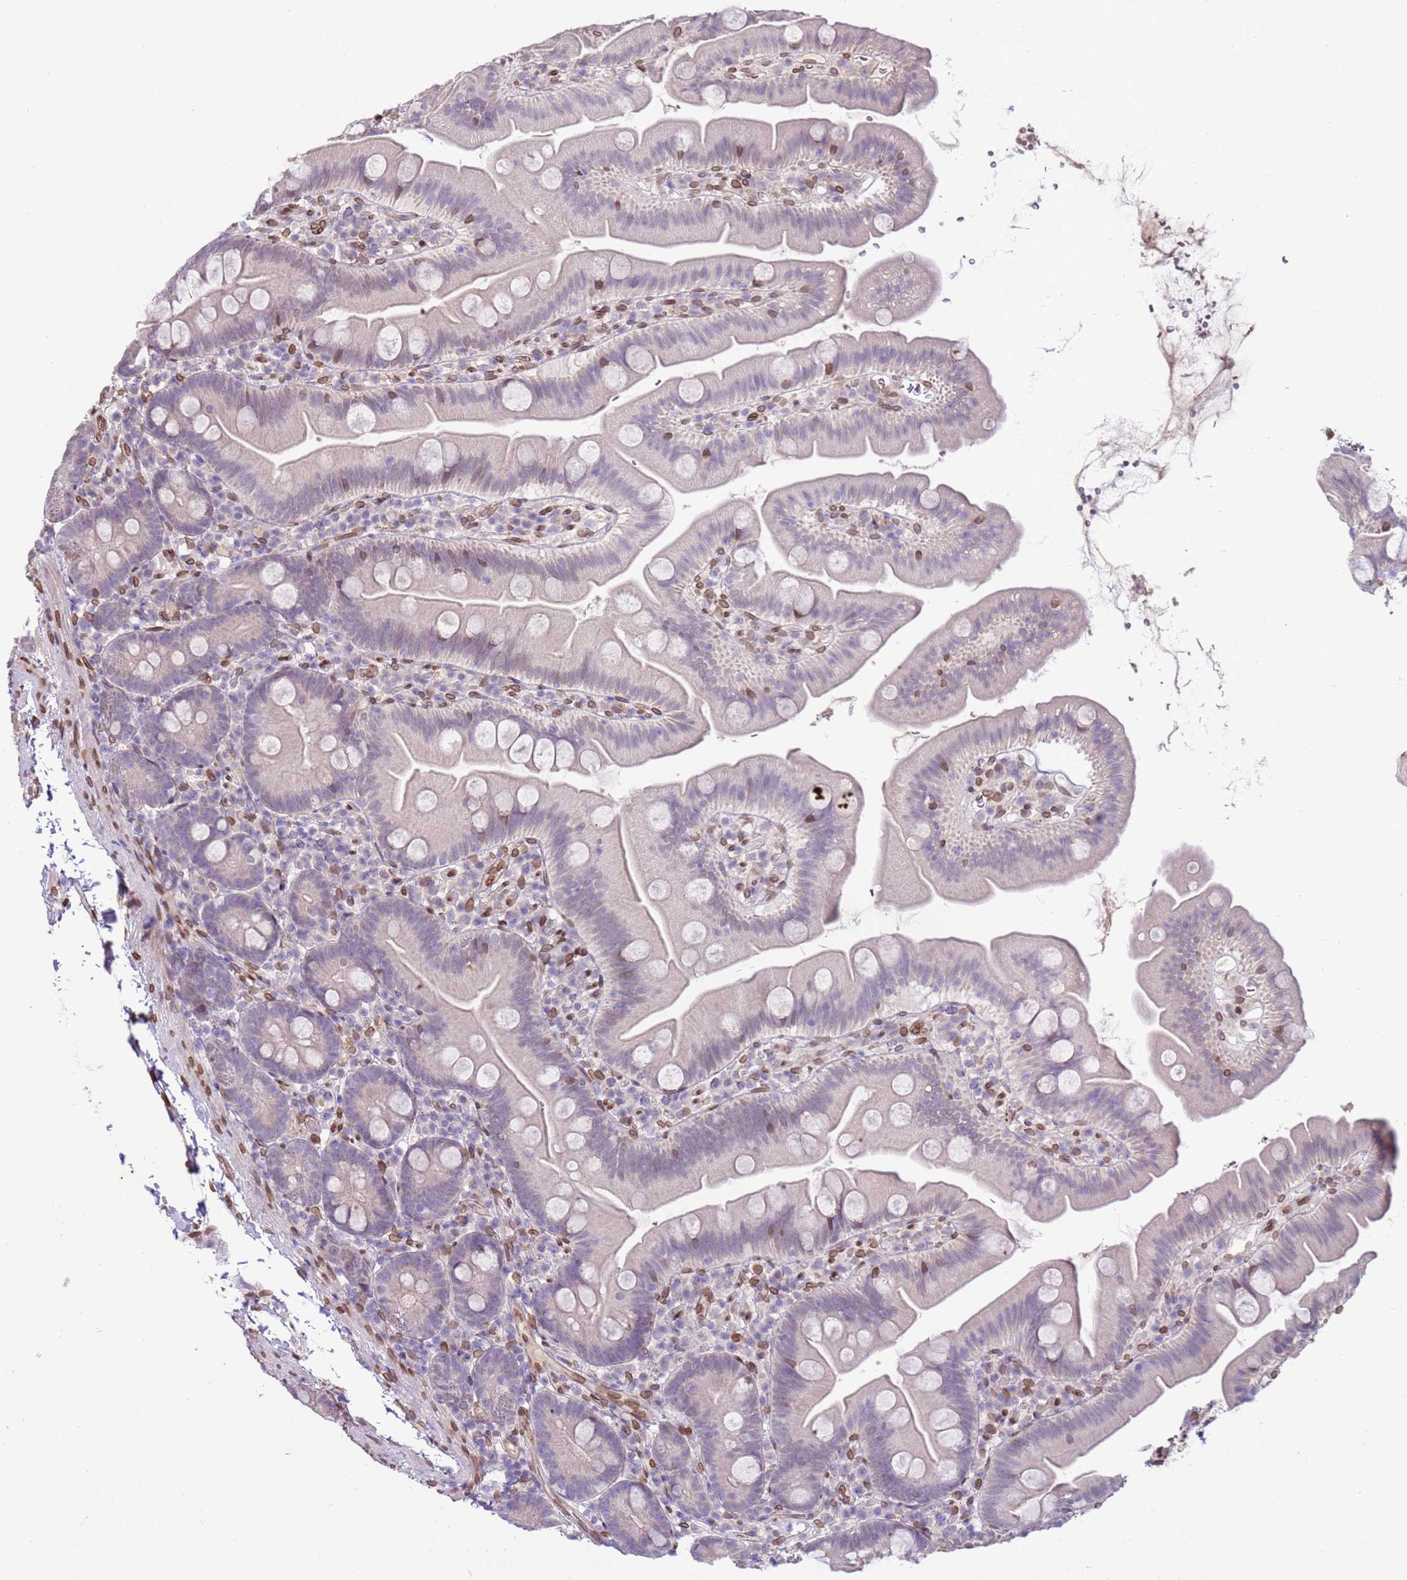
{"staining": {"intensity": "moderate", "quantity": "25%-75%", "location": "cytoplasmic/membranous,nuclear"}, "tissue": "small intestine", "cell_type": "Glandular cells", "image_type": "normal", "snomed": [{"axis": "morphology", "description": "Normal tissue, NOS"}, {"axis": "topography", "description": "Small intestine"}], "caption": "This photomicrograph shows immunohistochemistry (IHC) staining of unremarkable small intestine, with medium moderate cytoplasmic/membranous,nuclear expression in approximately 25%-75% of glandular cells.", "gene": "TMEM47", "patient": {"sex": "female", "age": 68}}